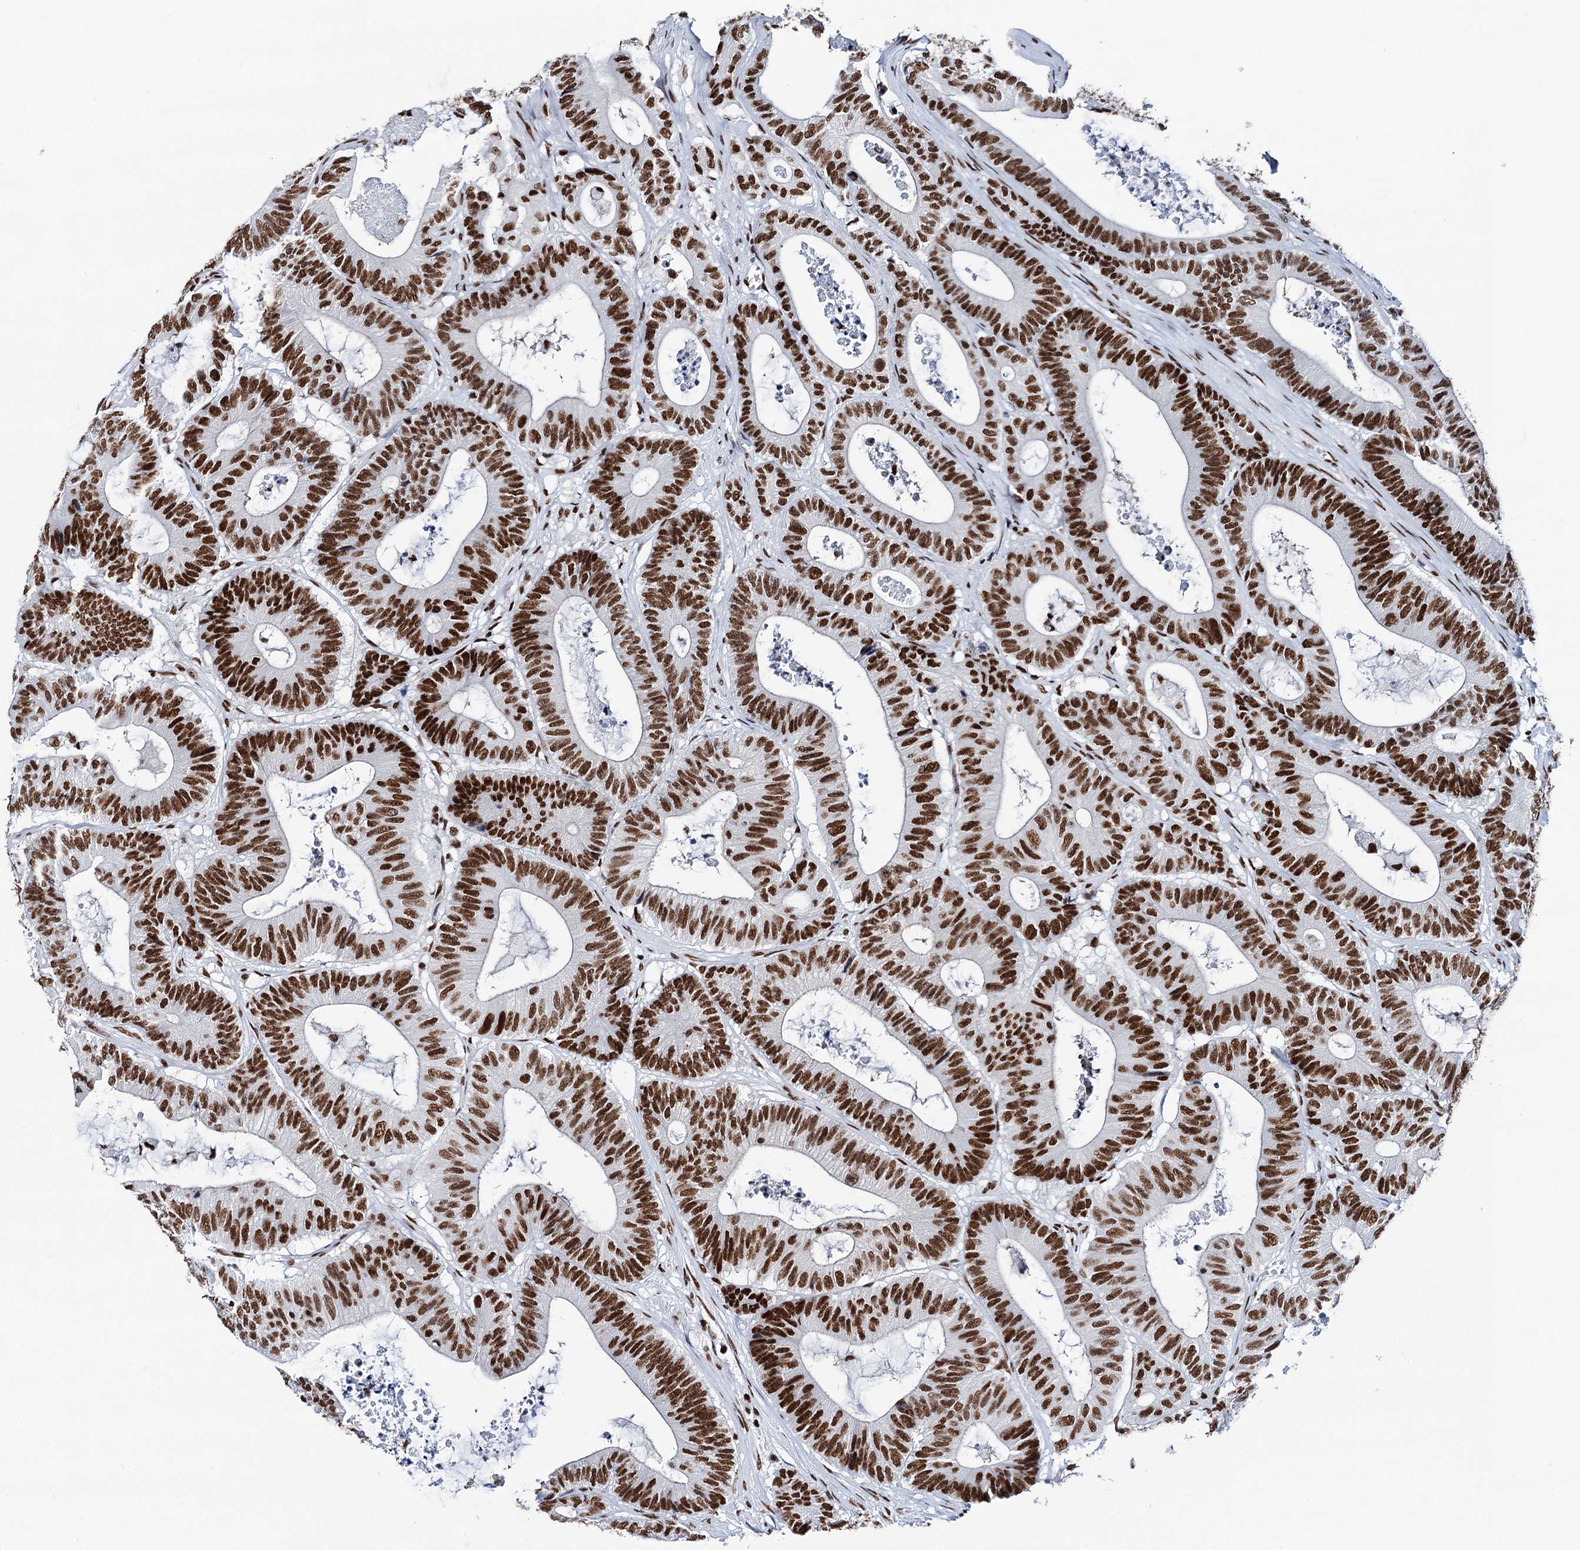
{"staining": {"intensity": "strong", "quantity": ">75%", "location": "nuclear"}, "tissue": "colorectal cancer", "cell_type": "Tumor cells", "image_type": "cancer", "snomed": [{"axis": "morphology", "description": "Adenocarcinoma, NOS"}, {"axis": "topography", "description": "Colon"}], "caption": "Immunohistochemistry (IHC) (DAB) staining of colorectal cancer (adenocarcinoma) shows strong nuclear protein staining in about >75% of tumor cells. The staining was performed using DAB, with brown indicating positive protein expression. Nuclei are stained blue with hematoxylin.", "gene": "MATR3", "patient": {"sex": "female", "age": 84}}